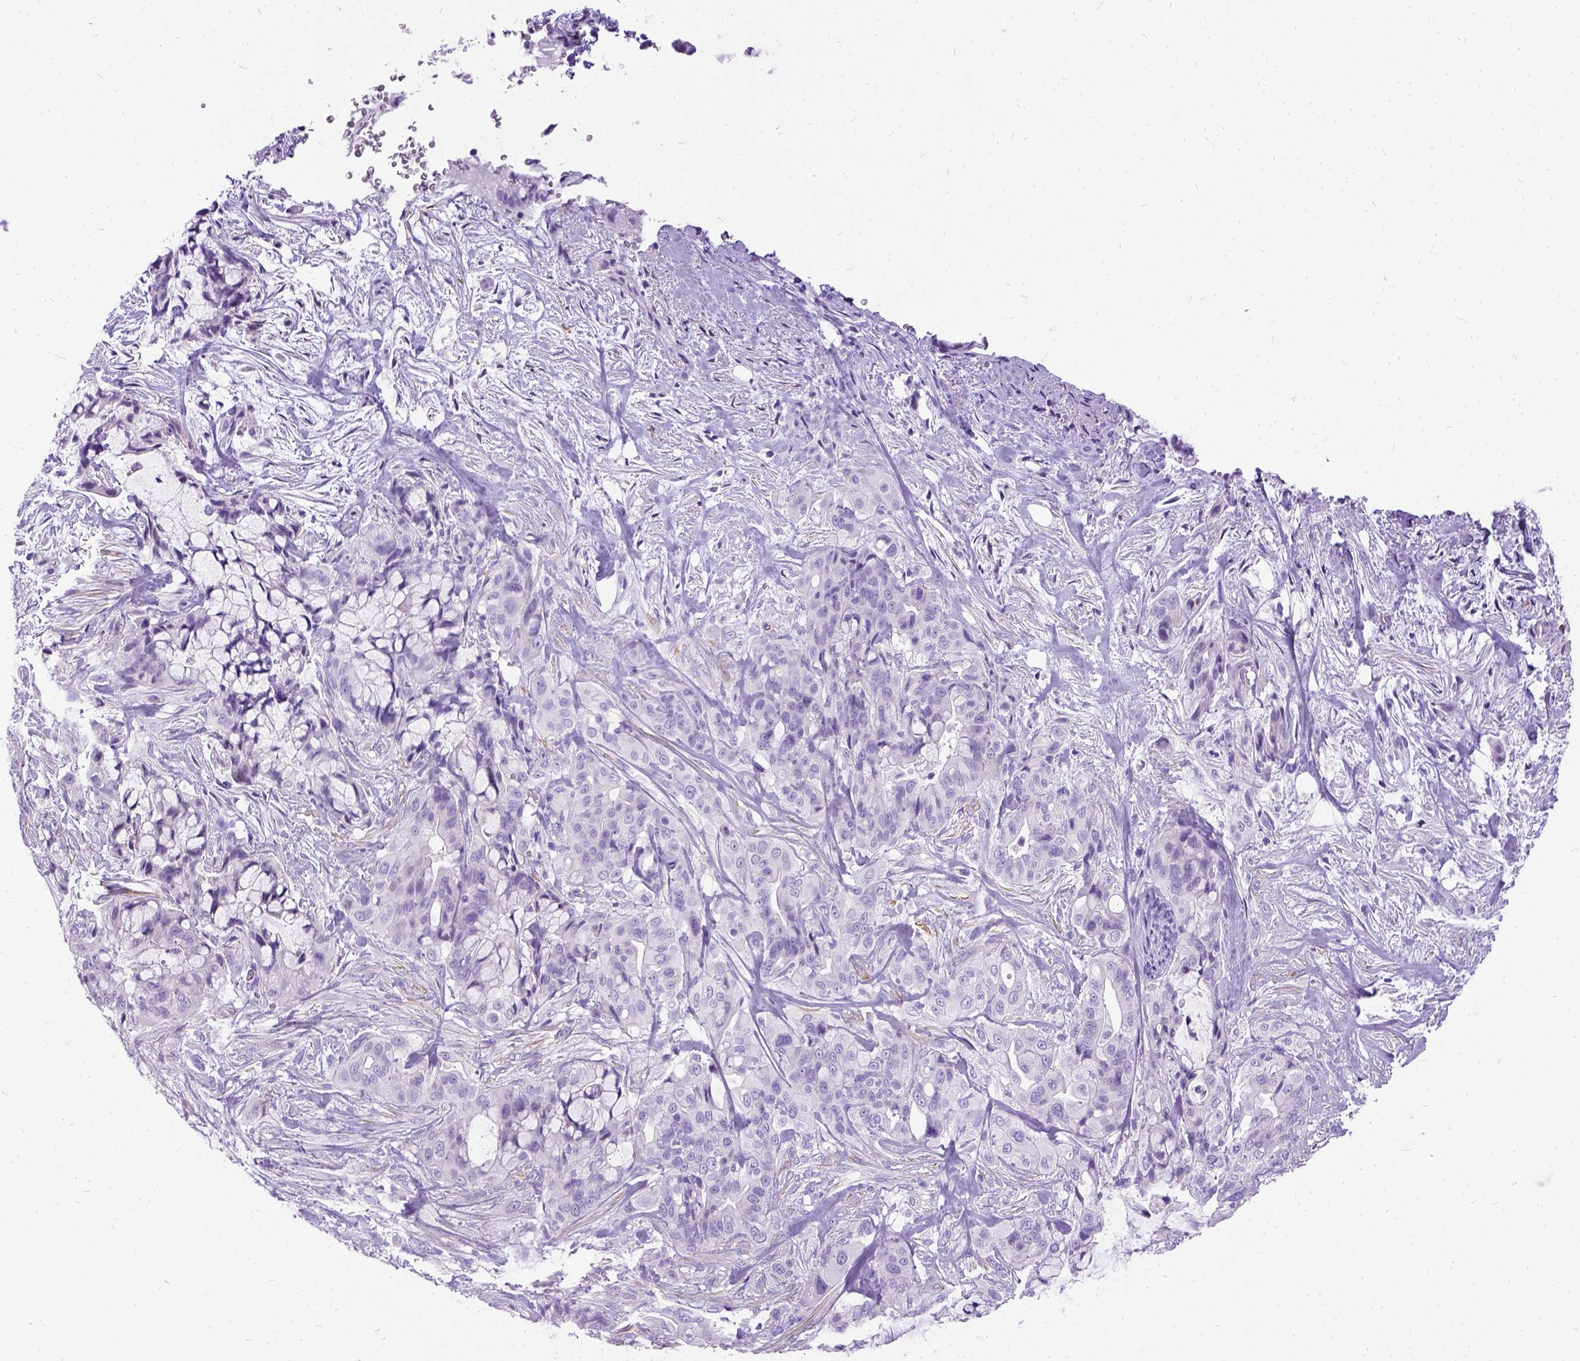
{"staining": {"intensity": "negative", "quantity": "none", "location": "none"}, "tissue": "pancreatic cancer", "cell_type": "Tumor cells", "image_type": "cancer", "snomed": [{"axis": "morphology", "description": "Adenocarcinoma, NOS"}, {"axis": "topography", "description": "Pancreas"}], "caption": "Histopathology image shows no protein positivity in tumor cells of pancreatic adenocarcinoma tissue. (Stains: DAB (3,3'-diaminobenzidine) immunohistochemistry with hematoxylin counter stain, Microscopy: brightfield microscopy at high magnification).", "gene": "PRG2", "patient": {"sex": "male", "age": 71}}